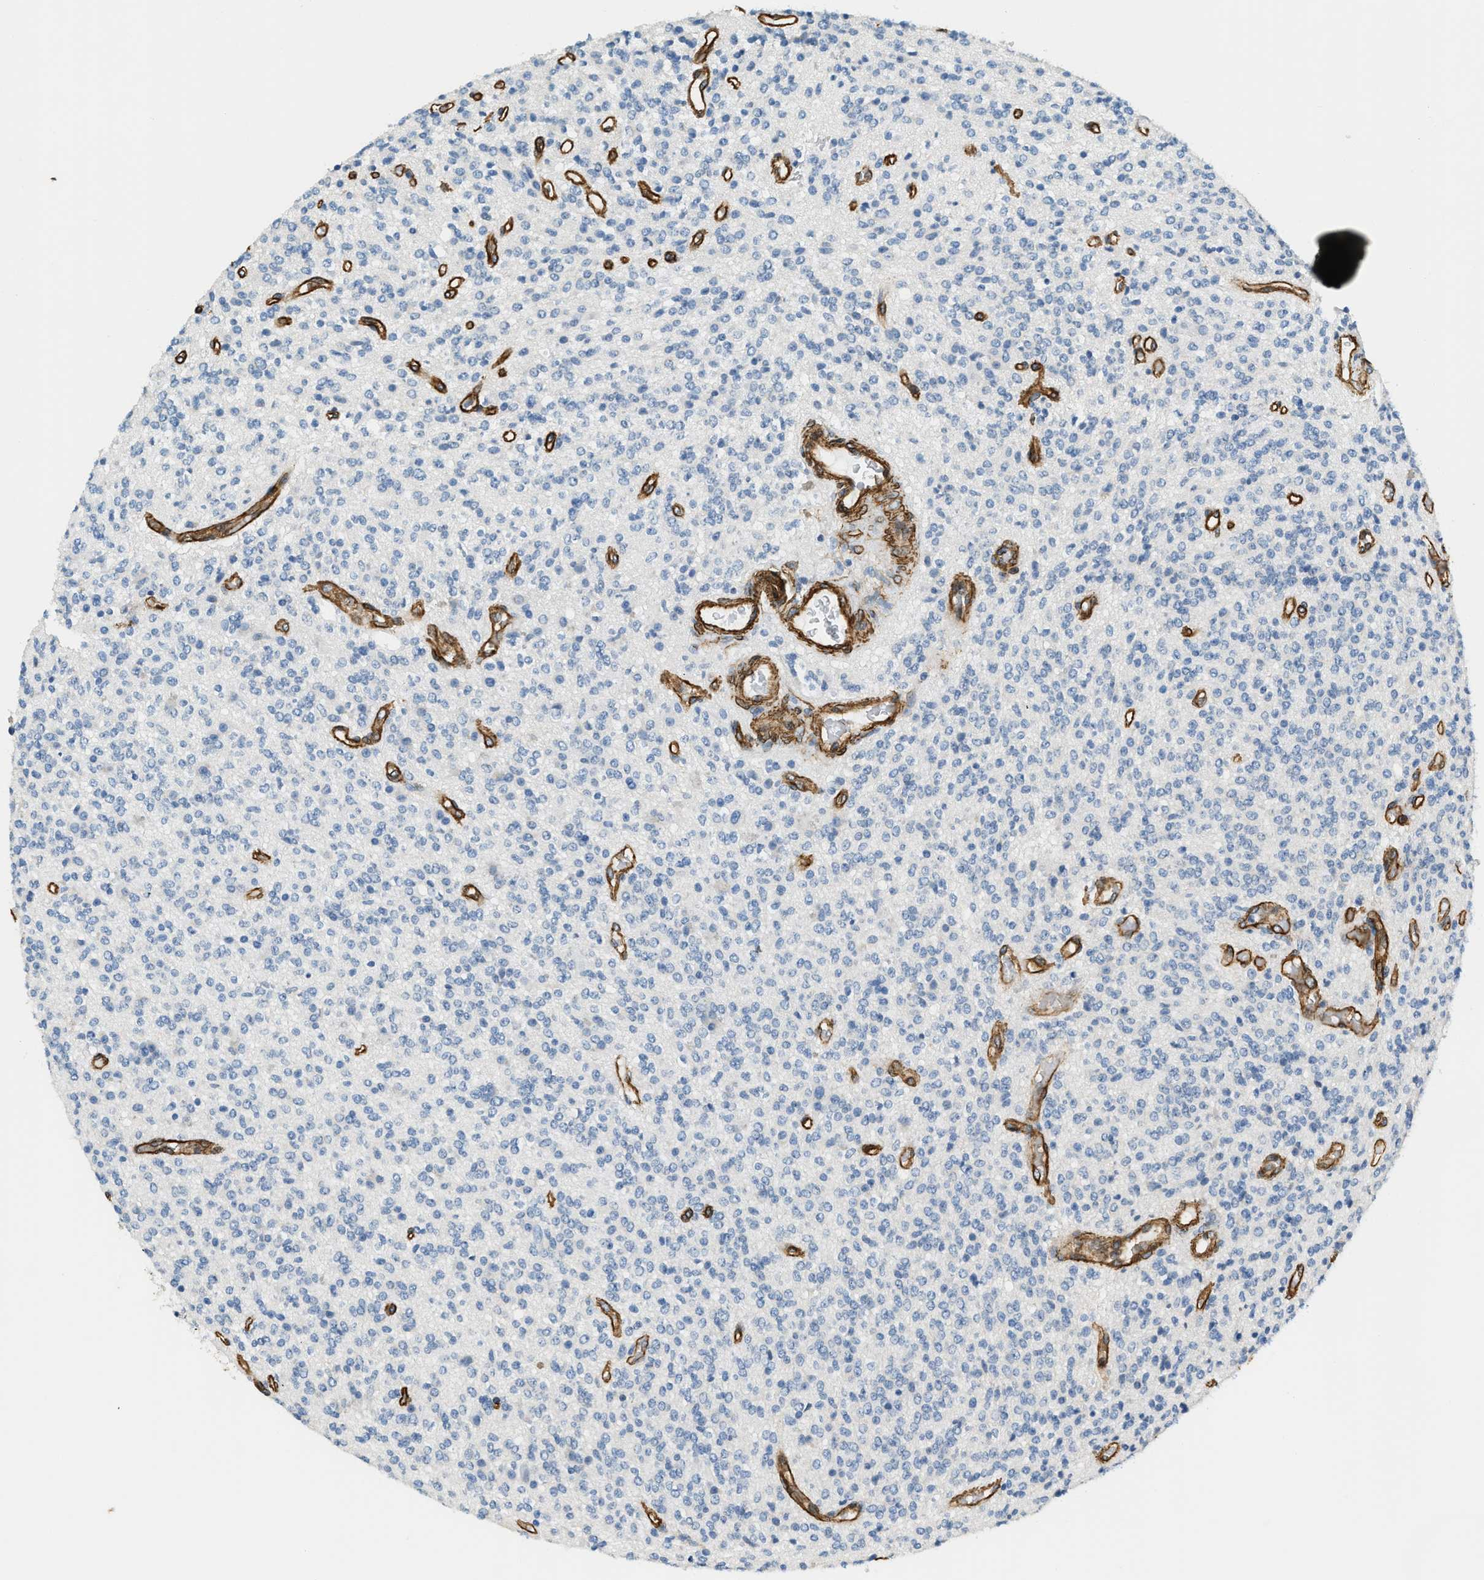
{"staining": {"intensity": "negative", "quantity": "none", "location": "none"}, "tissue": "glioma", "cell_type": "Tumor cells", "image_type": "cancer", "snomed": [{"axis": "morphology", "description": "Glioma, malignant, High grade"}, {"axis": "topography", "description": "Brain"}], "caption": "High magnification brightfield microscopy of malignant glioma (high-grade) stained with DAB (brown) and counterstained with hematoxylin (blue): tumor cells show no significant staining. (DAB (3,3'-diaminobenzidine) immunohistochemistry (IHC) visualized using brightfield microscopy, high magnification).", "gene": "TMEM43", "patient": {"sex": "male", "age": 34}}